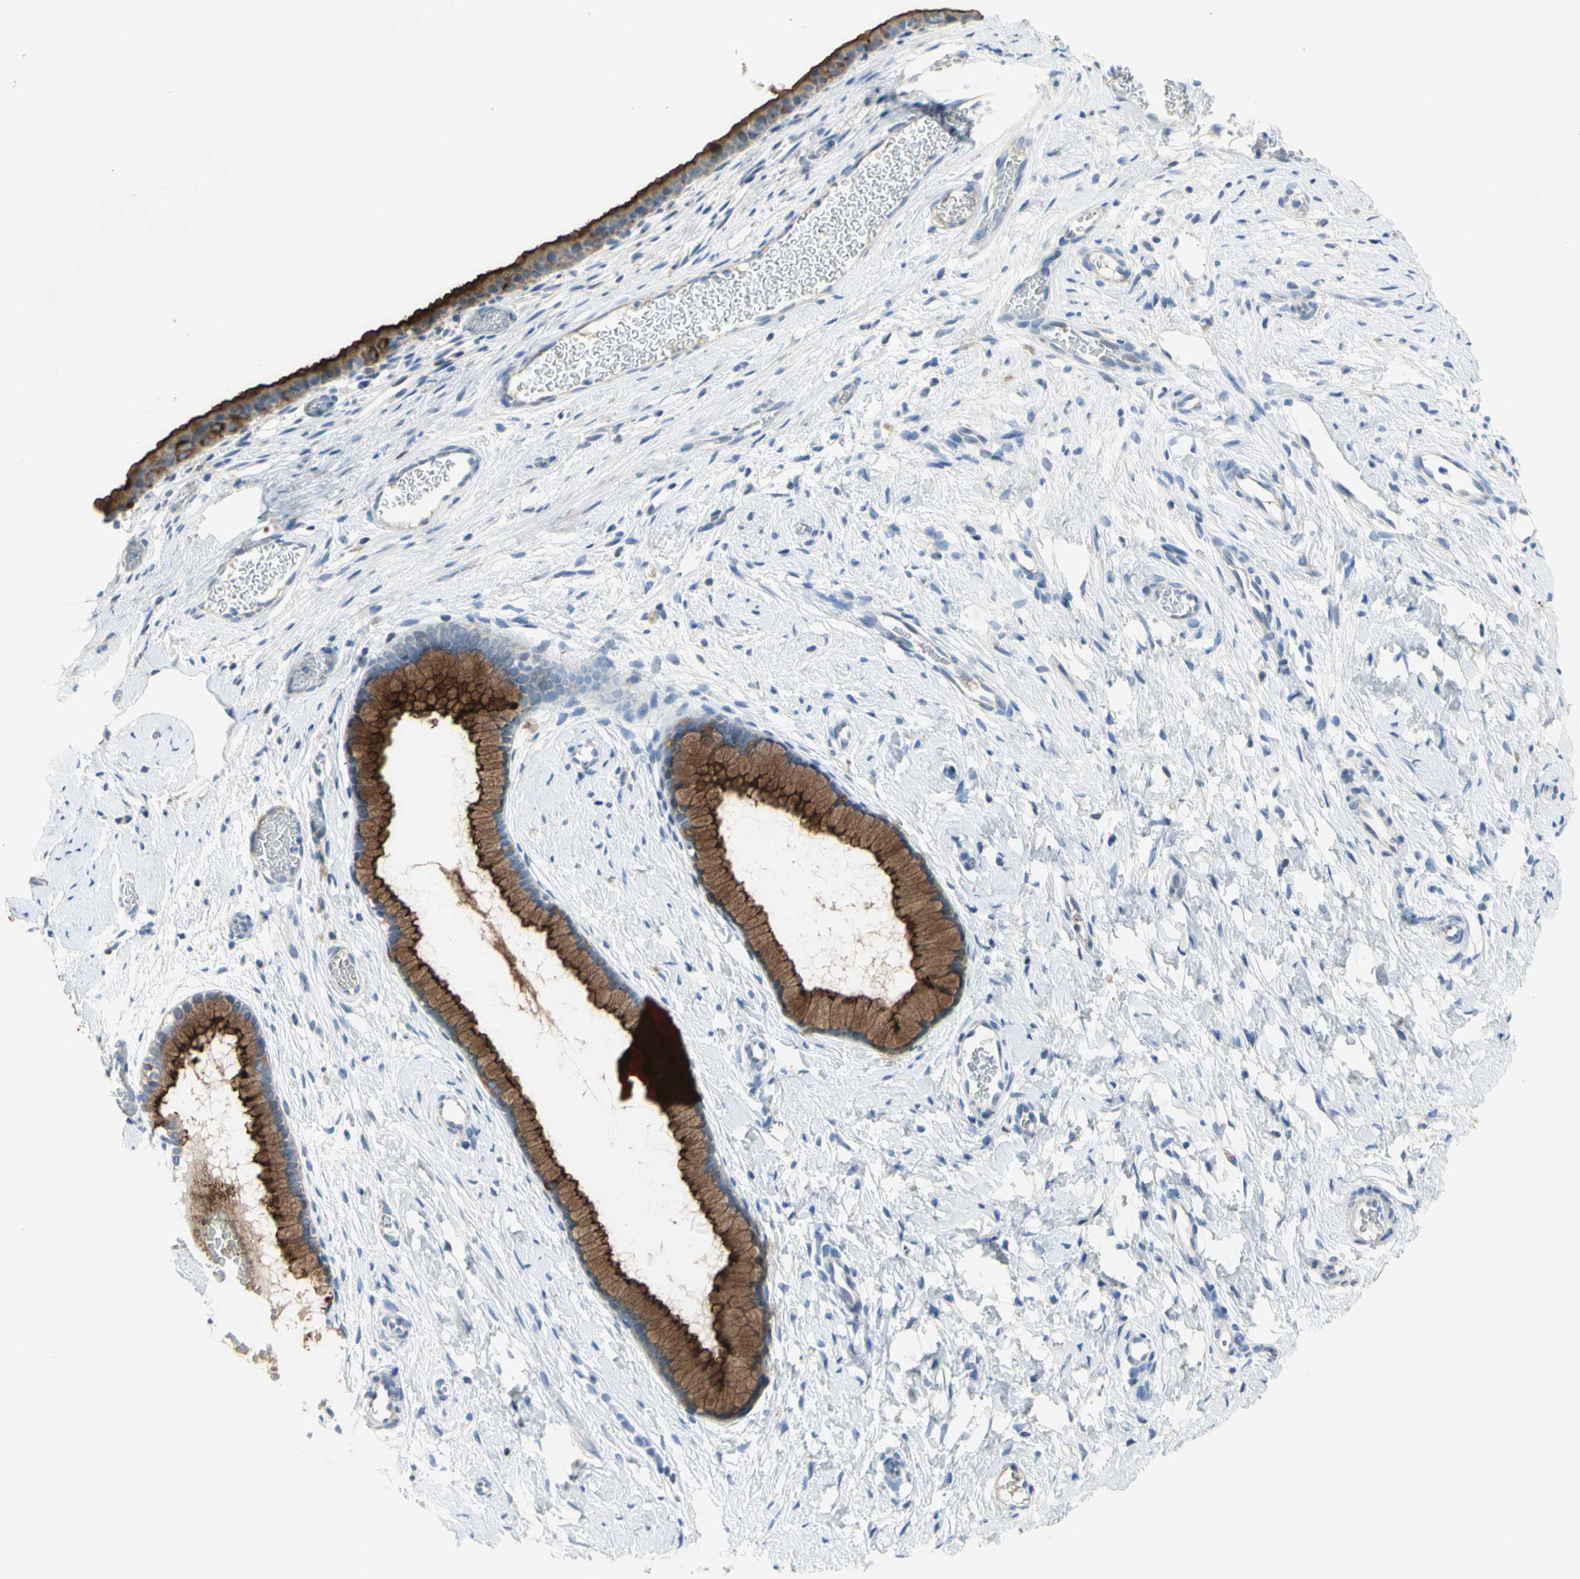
{"staining": {"intensity": "strong", "quantity": ">75%", "location": "cytoplasmic/membranous"}, "tissue": "cervix", "cell_type": "Glandular cells", "image_type": "normal", "snomed": [{"axis": "morphology", "description": "Normal tissue, NOS"}, {"axis": "topography", "description": "Cervix"}], "caption": "The micrograph shows staining of normal cervix, revealing strong cytoplasmic/membranous protein positivity (brown color) within glandular cells. Immunohistochemistry (ihc) stains the protein of interest in brown and the nuclei are stained blue.", "gene": "MUC1", "patient": {"sex": "female", "age": 65}}